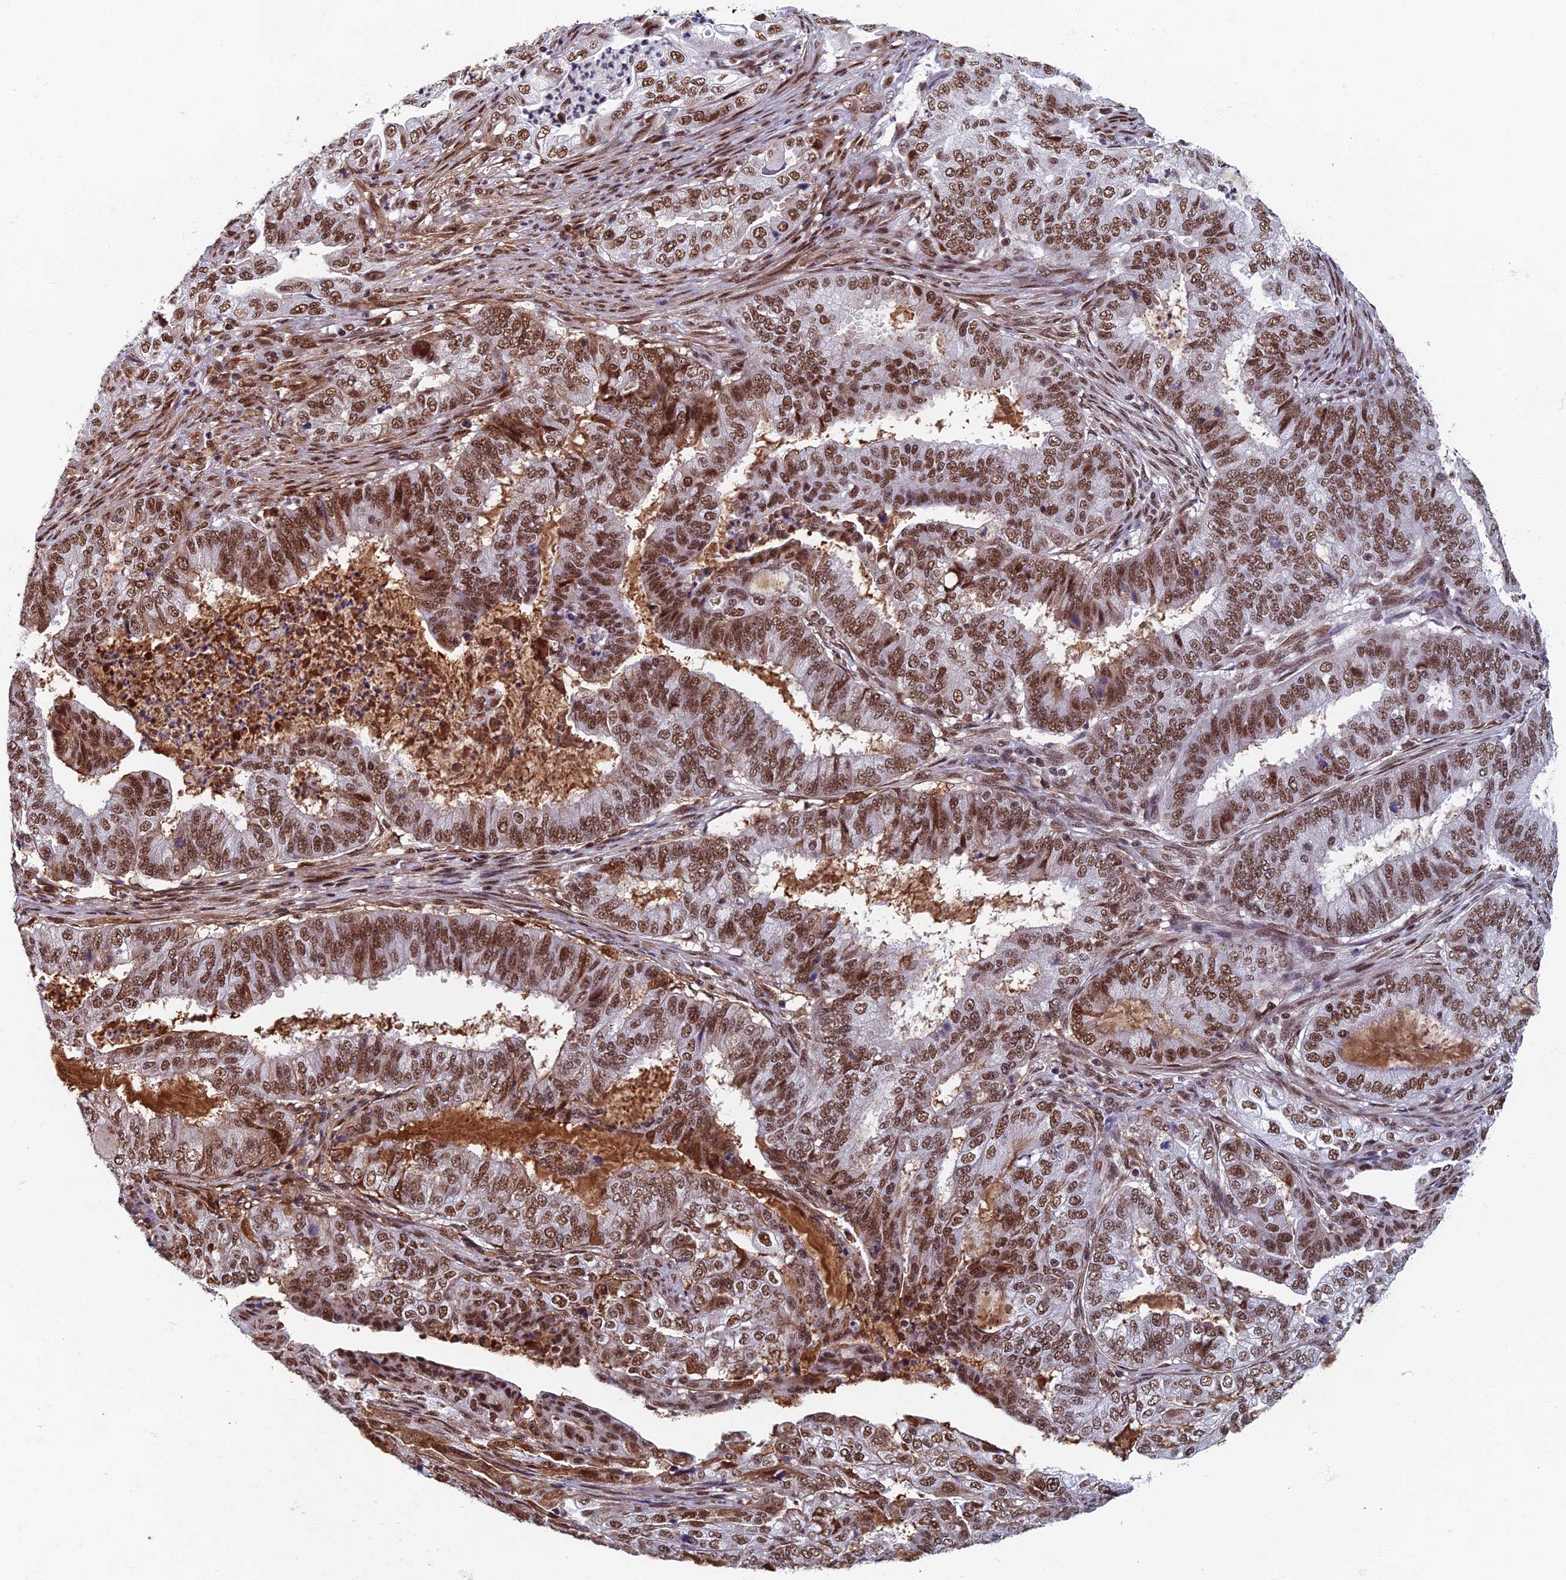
{"staining": {"intensity": "moderate", "quantity": ">75%", "location": "nuclear"}, "tissue": "endometrial cancer", "cell_type": "Tumor cells", "image_type": "cancer", "snomed": [{"axis": "morphology", "description": "Adenocarcinoma, NOS"}, {"axis": "topography", "description": "Endometrium"}], "caption": "Immunohistochemical staining of human endometrial cancer demonstrates medium levels of moderate nuclear protein positivity in approximately >75% of tumor cells.", "gene": "TAF13", "patient": {"sex": "female", "age": 51}}